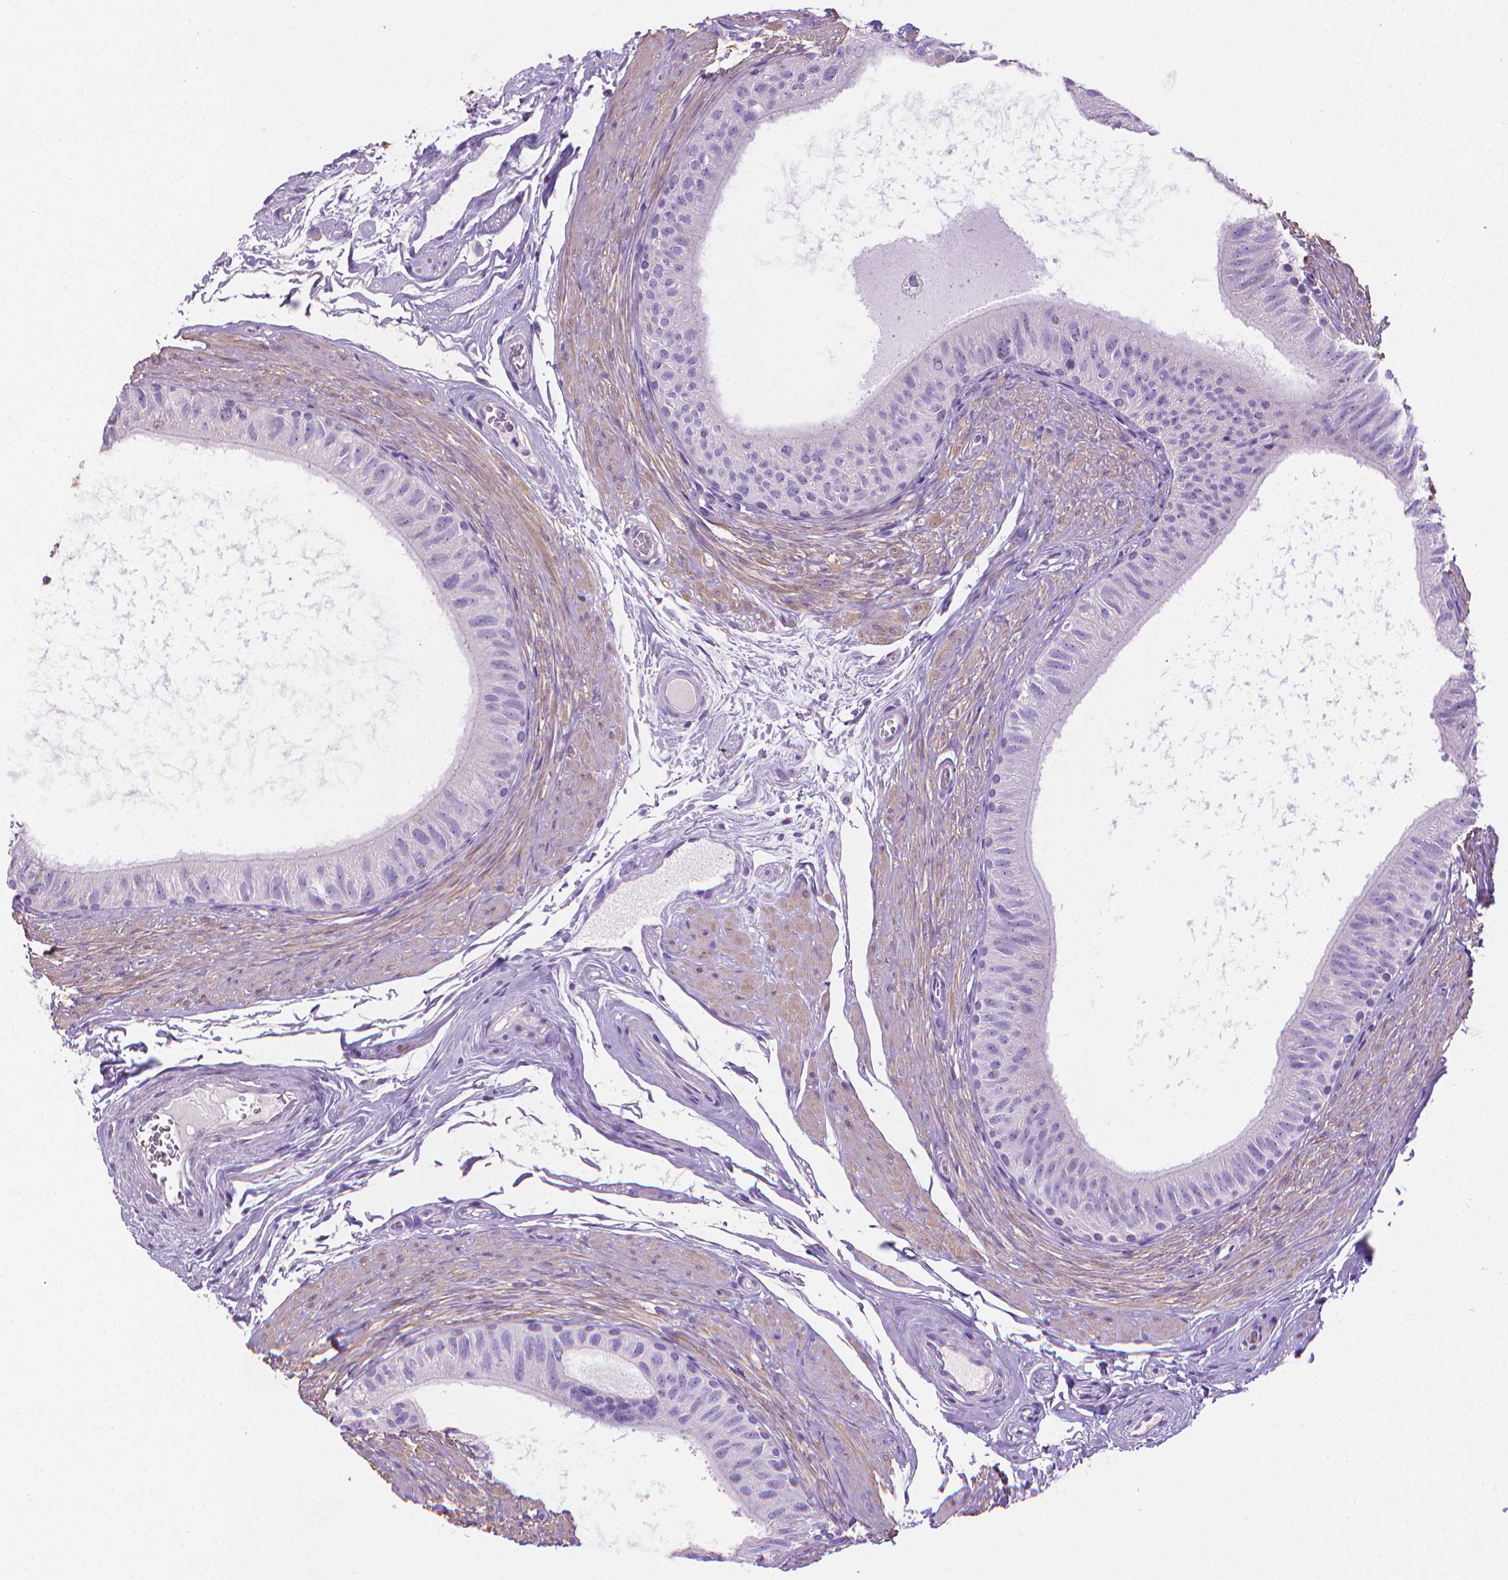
{"staining": {"intensity": "negative", "quantity": "none", "location": "none"}, "tissue": "epididymis", "cell_type": "Glandular cells", "image_type": "normal", "snomed": [{"axis": "morphology", "description": "Normal tissue, NOS"}, {"axis": "topography", "description": "Epididymis"}], "caption": "Immunohistochemistry (IHC) histopathology image of unremarkable human epididymis stained for a protein (brown), which demonstrates no positivity in glandular cells.", "gene": "PNMA2", "patient": {"sex": "male", "age": 36}}